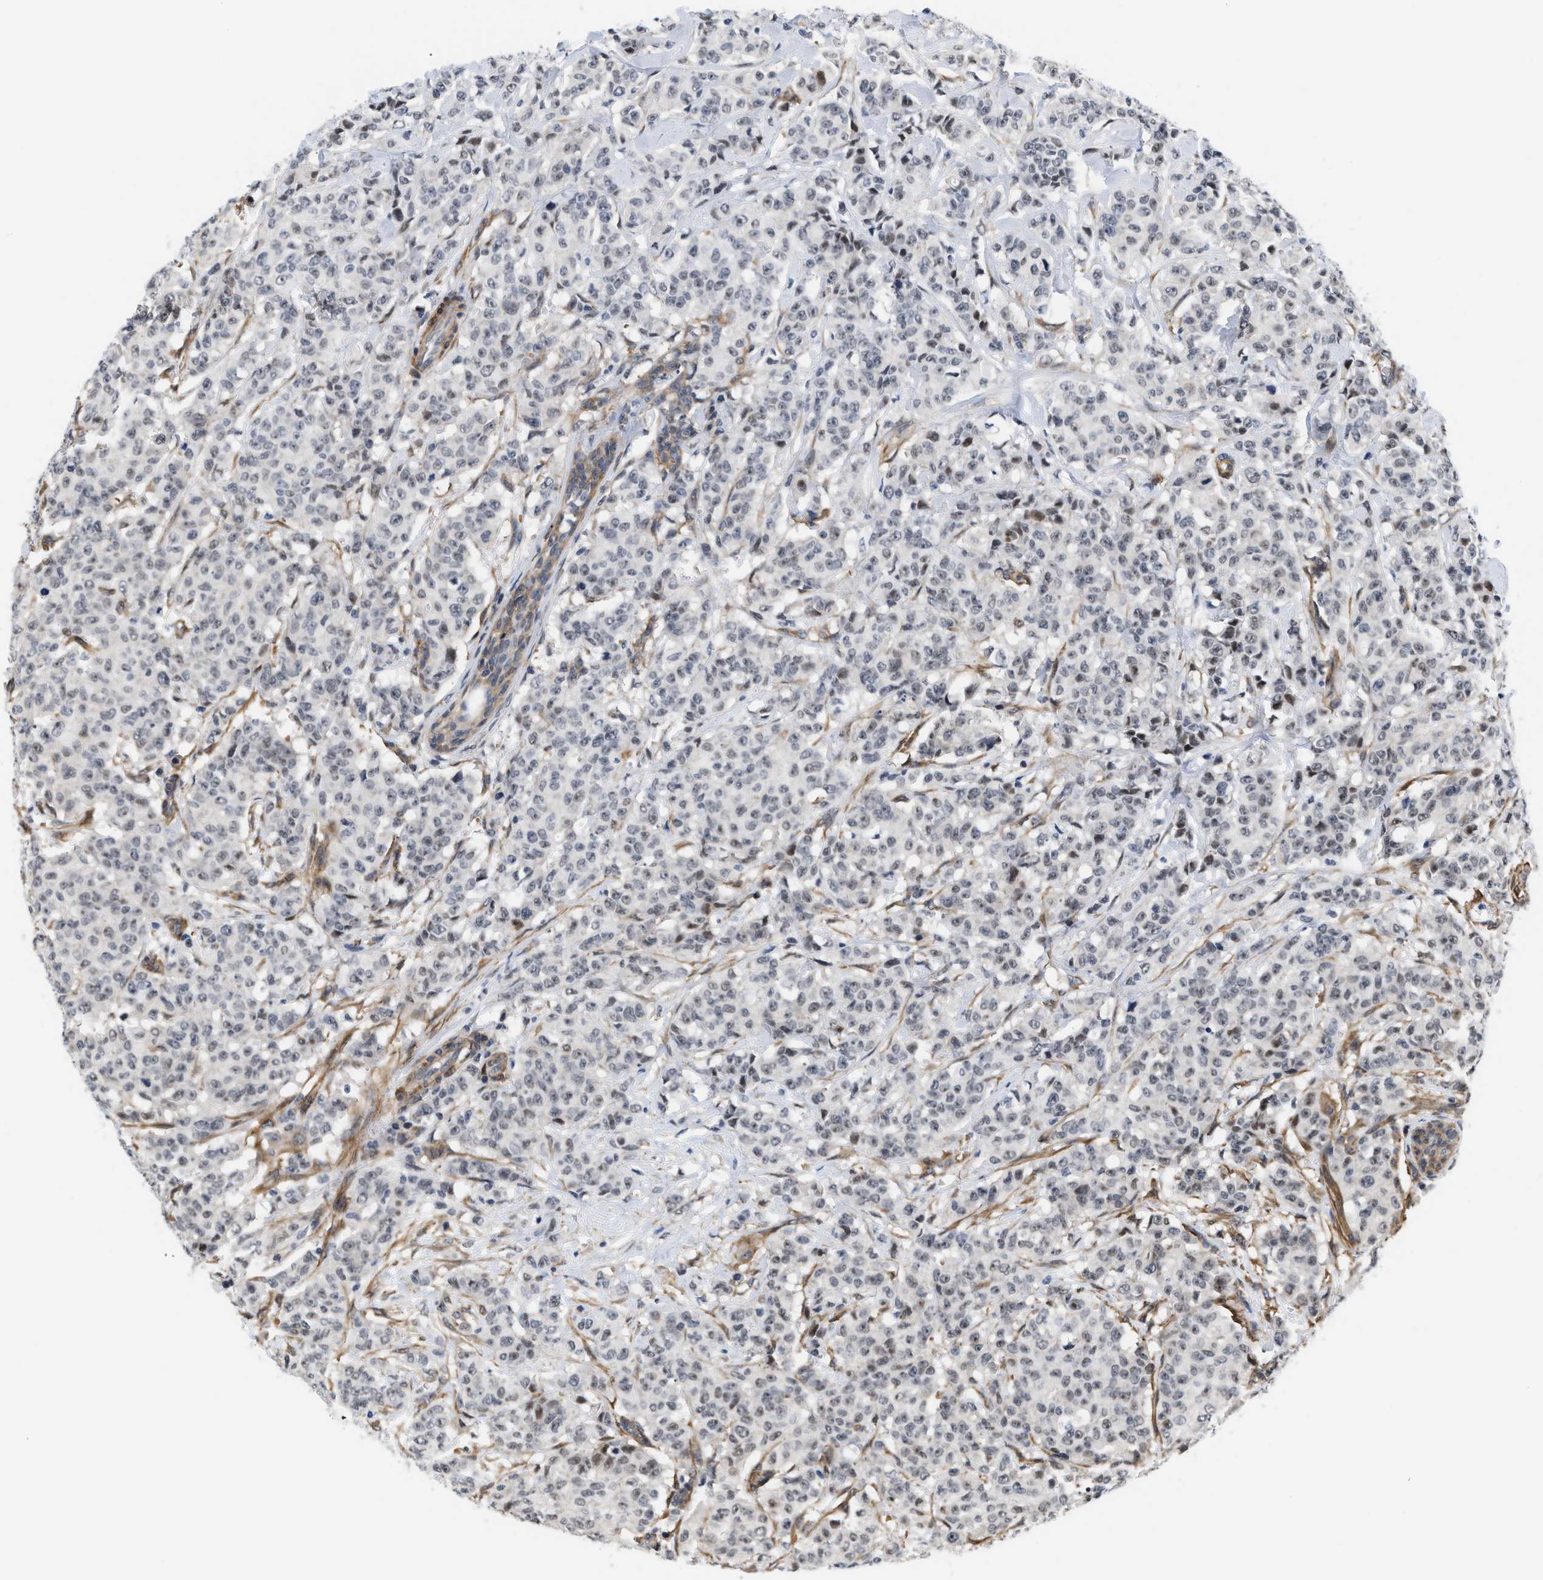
{"staining": {"intensity": "negative", "quantity": "none", "location": "none"}, "tissue": "breast cancer", "cell_type": "Tumor cells", "image_type": "cancer", "snomed": [{"axis": "morphology", "description": "Normal tissue, NOS"}, {"axis": "morphology", "description": "Duct carcinoma"}, {"axis": "topography", "description": "Breast"}], "caption": "Tumor cells are negative for brown protein staining in breast intraductal carcinoma.", "gene": "GPRASP2", "patient": {"sex": "female", "age": 40}}